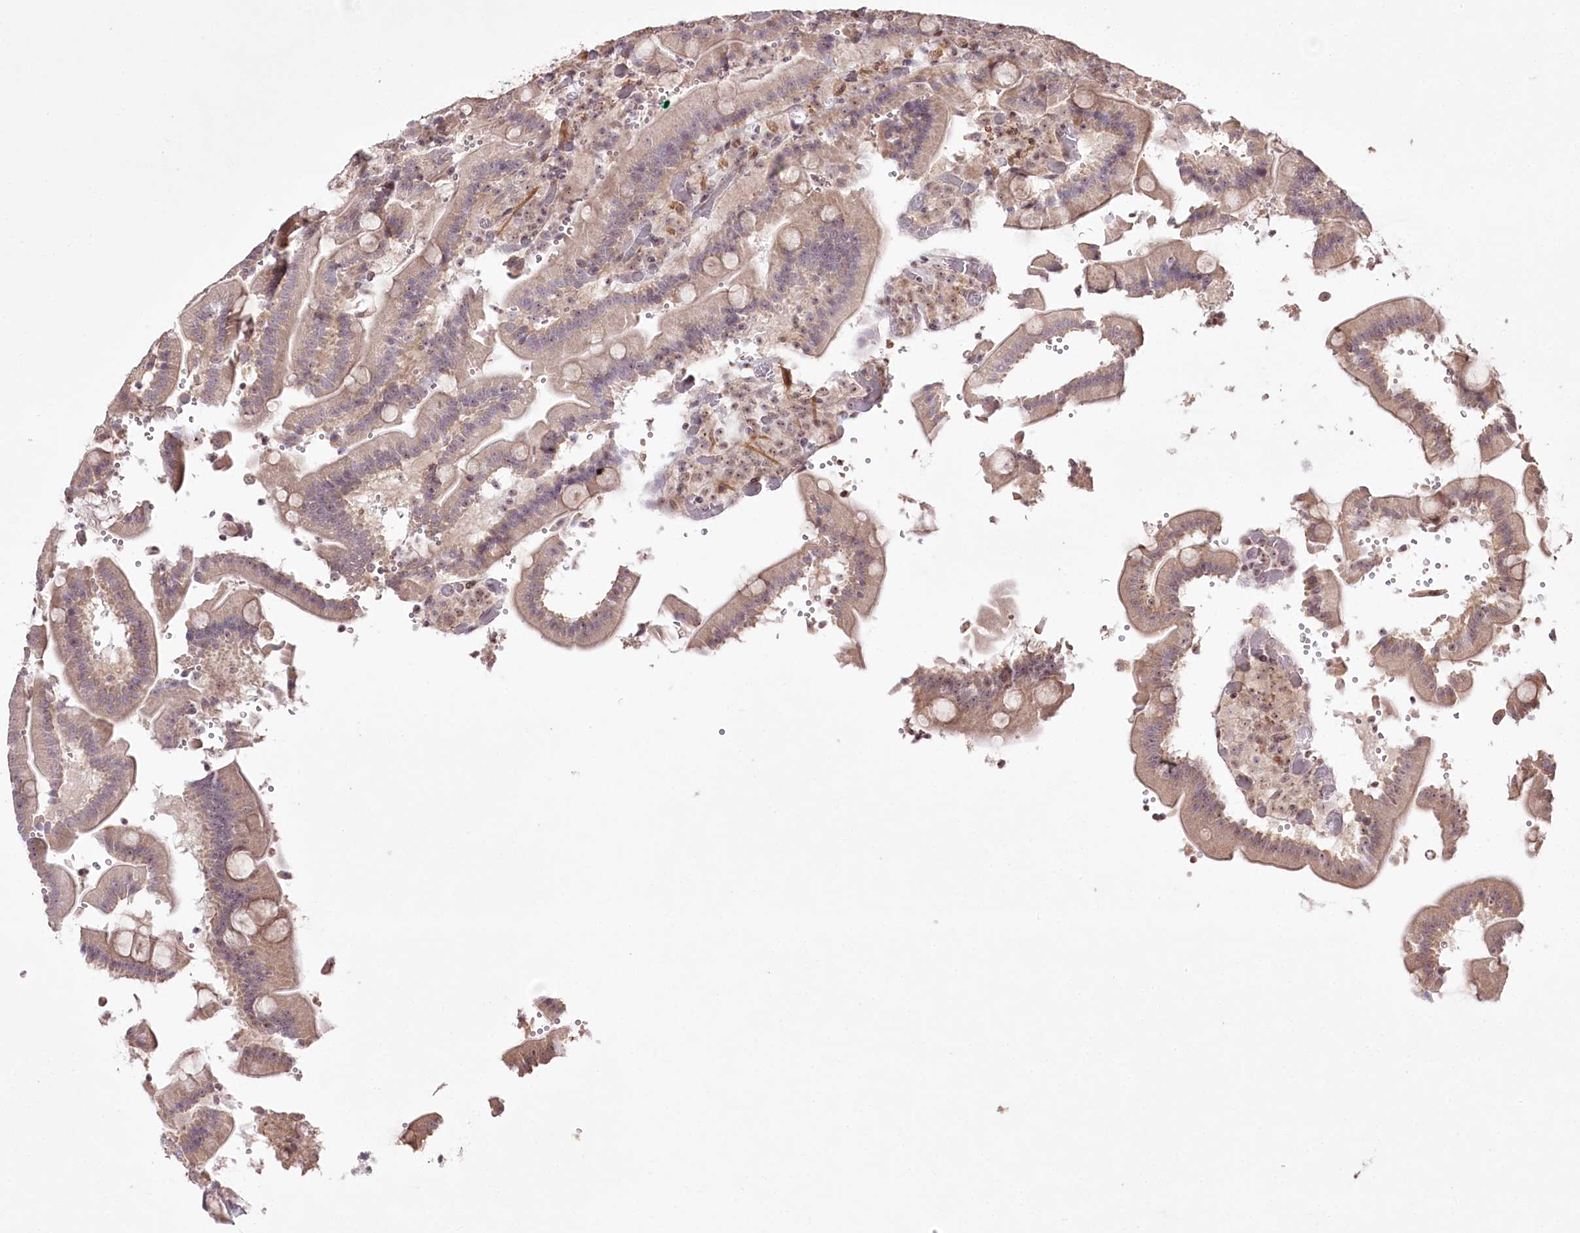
{"staining": {"intensity": "weak", "quantity": "25%-75%", "location": "cytoplasmic/membranous,nuclear"}, "tissue": "duodenum", "cell_type": "Glandular cells", "image_type": "normal", "snomed": [{"axis": "morphology", "description": "Normal tissue, NOS"}, {"axis": "topography", "description": "Duodenum"}], "caption": "About 25%-75% of glandular cells in normal human duodenum reveal weak cytoplasmic/membranous,nuclear protein staining as visualized by brown immunohistochemical staining.", "gene": "CCDC59", "patient": {"sex": "female", "age": 62}}